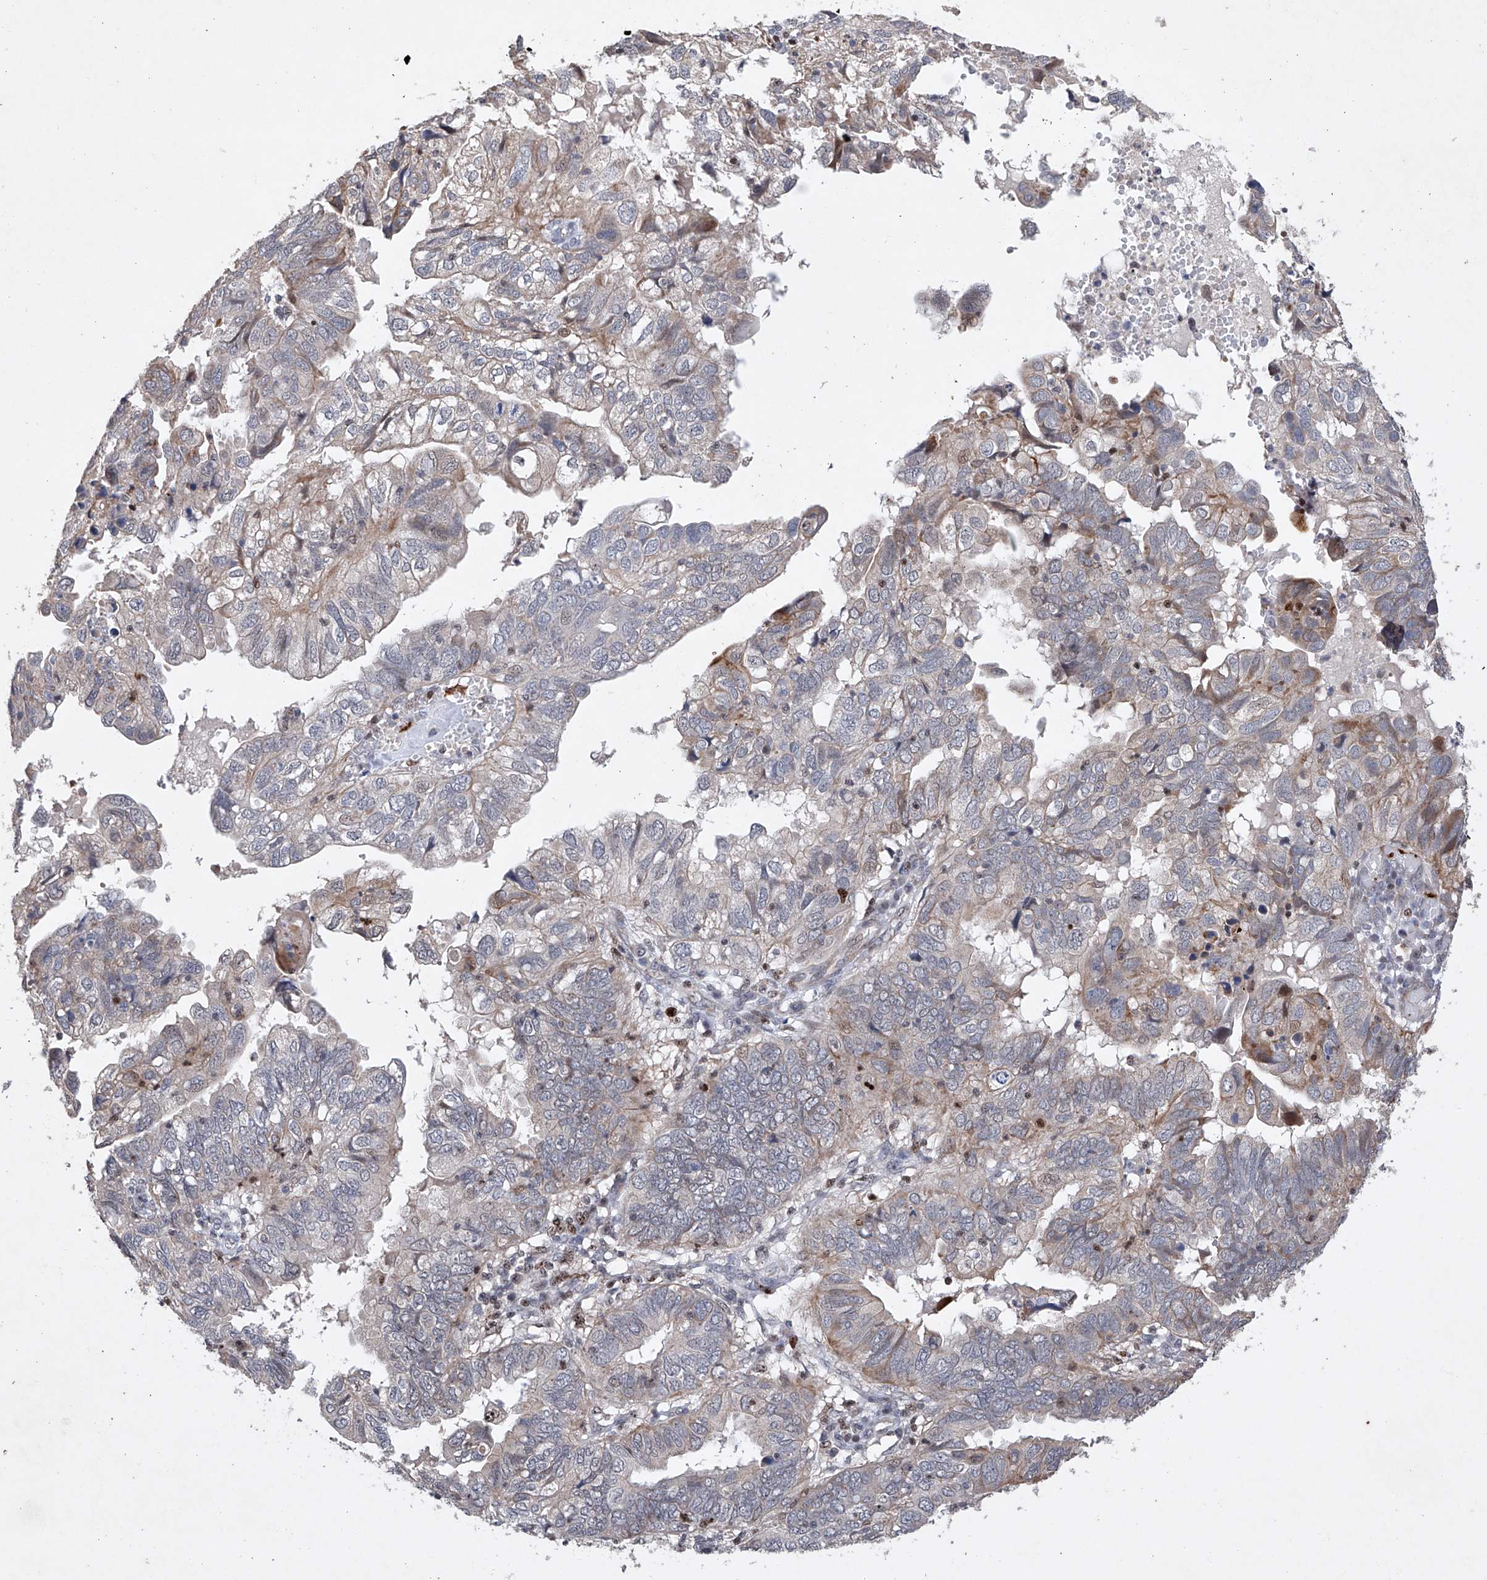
{"staining": {"intensity": "negative", "quantity": "none", "location": "none"}, "tissue": "endometrial cancer", "cell_type": "Tumor cells", "image_type": "cancer", "snomed": [{"axis": "morphology", "description": "Adenocarcinoma, NOS"}, {"axis": "topography", "description": "Uterus"}], "caption": "DAB (3,3'-diaminobenzidine) immunohistochemical staining of human endometrial cancer demonstrates no significant staining in tumor cells.", "gene": "AFG1L", "patient": {"sex": "female", "age": 77}}